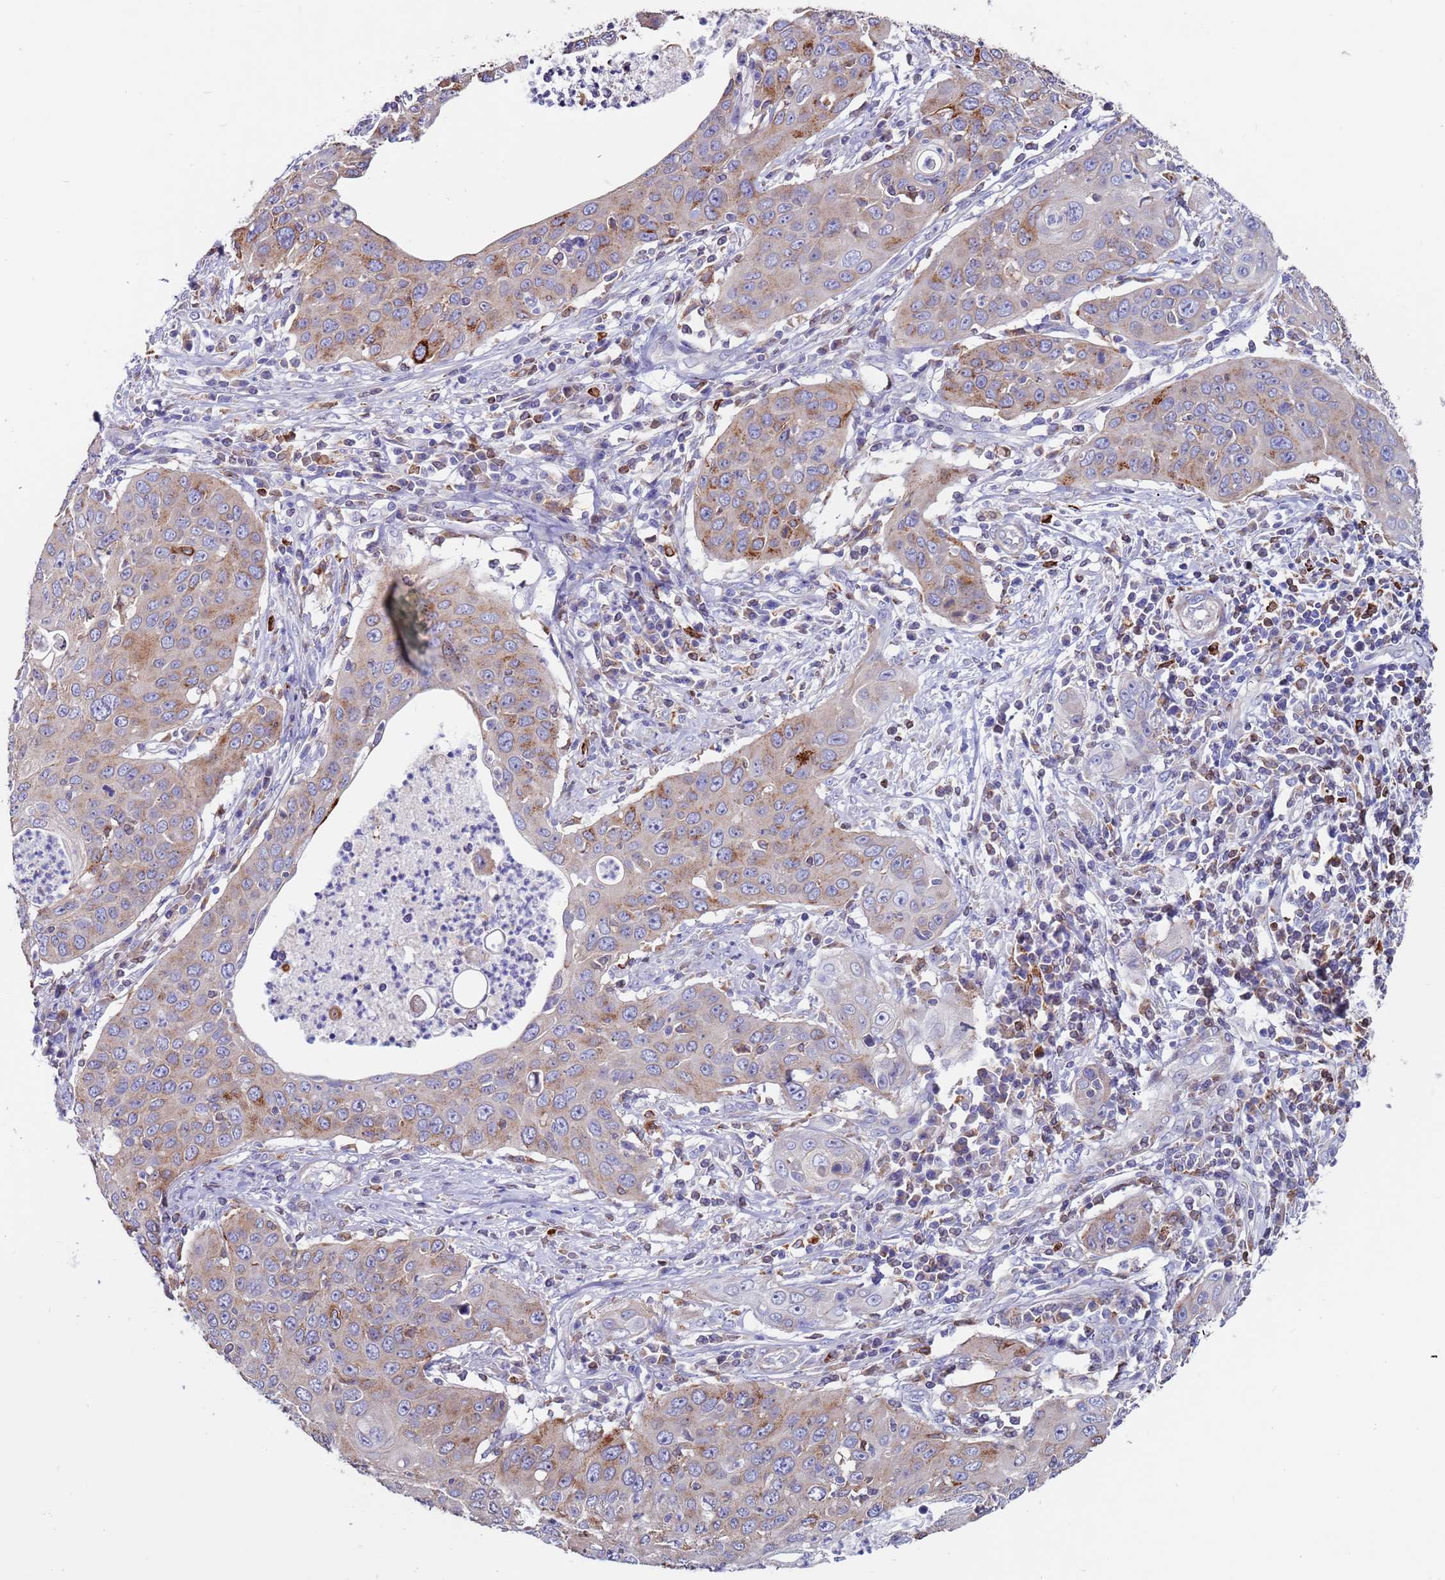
{"staining": {"intensity": "weak", "quantity": "25%-75%", "location": "cytoplasmic/membranous"}, "tissue": "cervical cancer", "cell_type": "Tumor cells", "image_type": "cancer", "snomed": [{"axis": "morphology", "description": "Squamous cell carcinoma, NOS"}, {"axis": "topography", "description": "Cervix"}], "caption": "This is a micrograph of immunohistochemistry (IHC) staining of cervical cancer, which shows weak expression in the cytoplasmic/membranous of tumor cells.", "gene": "GREB1L", "patient": {"sex": "female", "age": 36}}